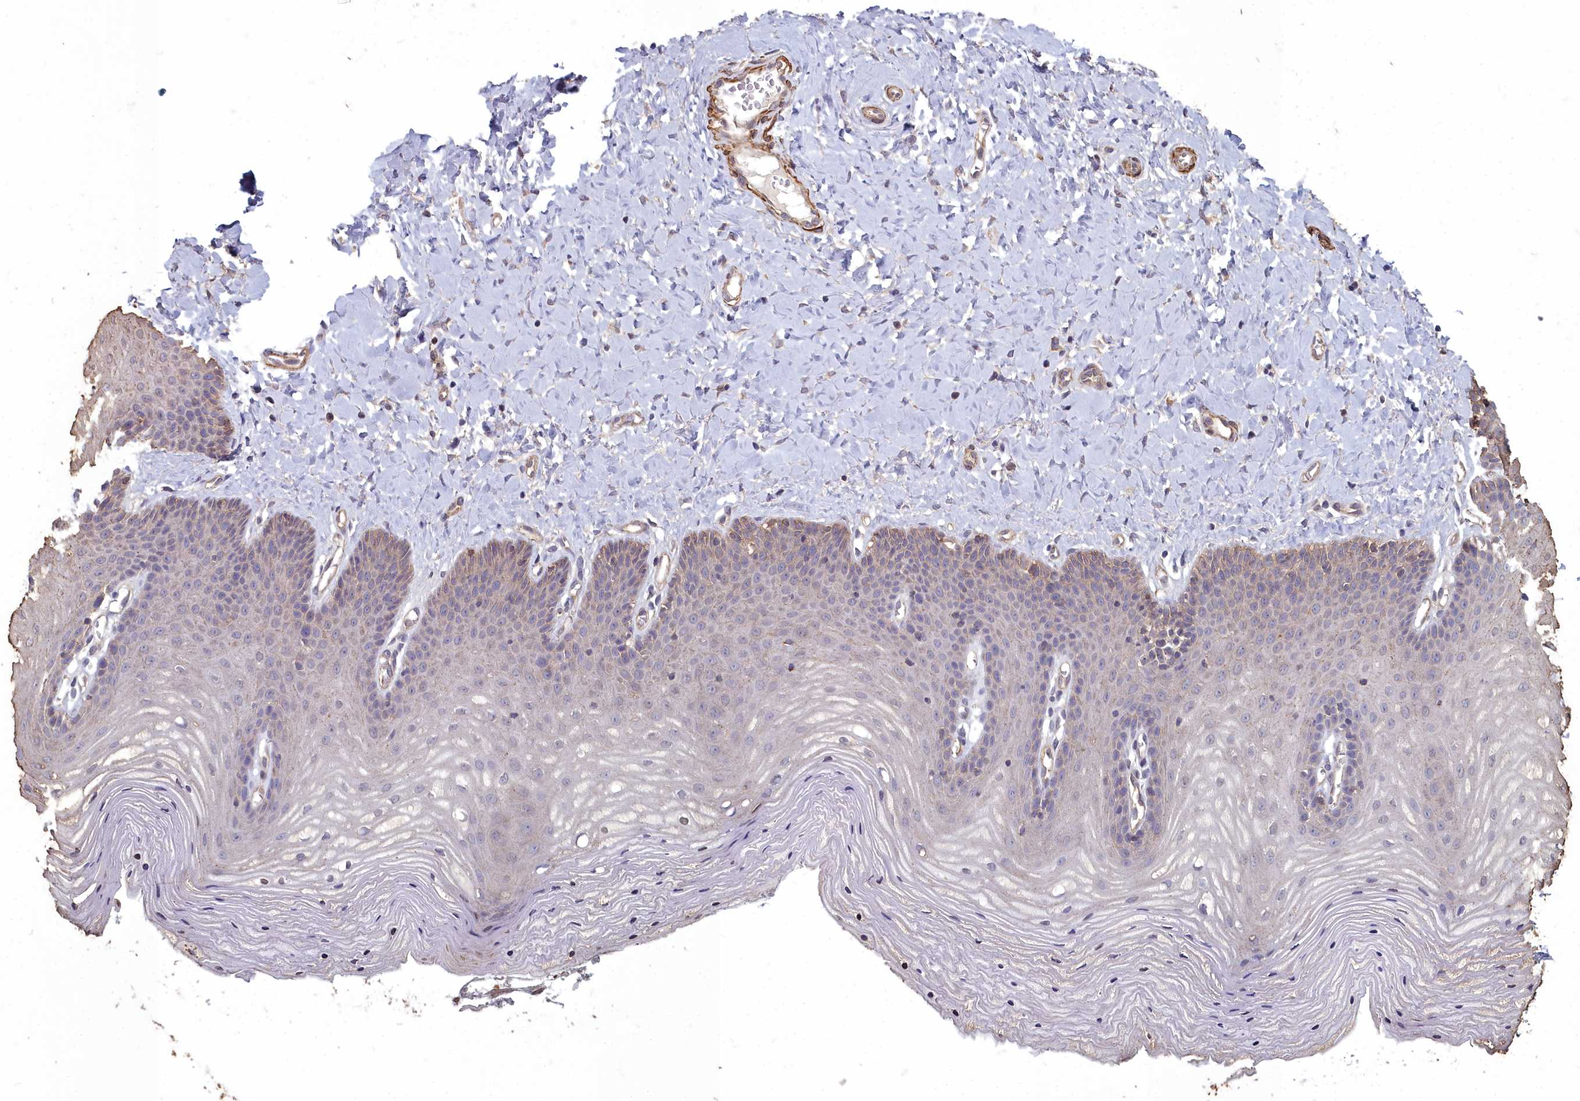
{"staining": {"intensity": "weak", "quantity": "<25%", "location": "cytoplasmic/membranous"}, "tissue": "vagina", "cell_type": "Squamous epithelial cells", "image_type": "normal", "snomed": [{"axis": "morphology", "description": "Normal tissue, NOS"}, {"axis": "topography", "description": "Vagina"}], "caption": "Immunohistochemistry micrograph of benign vagina: vagina stained with DAB shows no significant protein staining in squamous epithelial cells.", "gene": "ZNF626", "patient": {"sex": "female", "age": 65}}